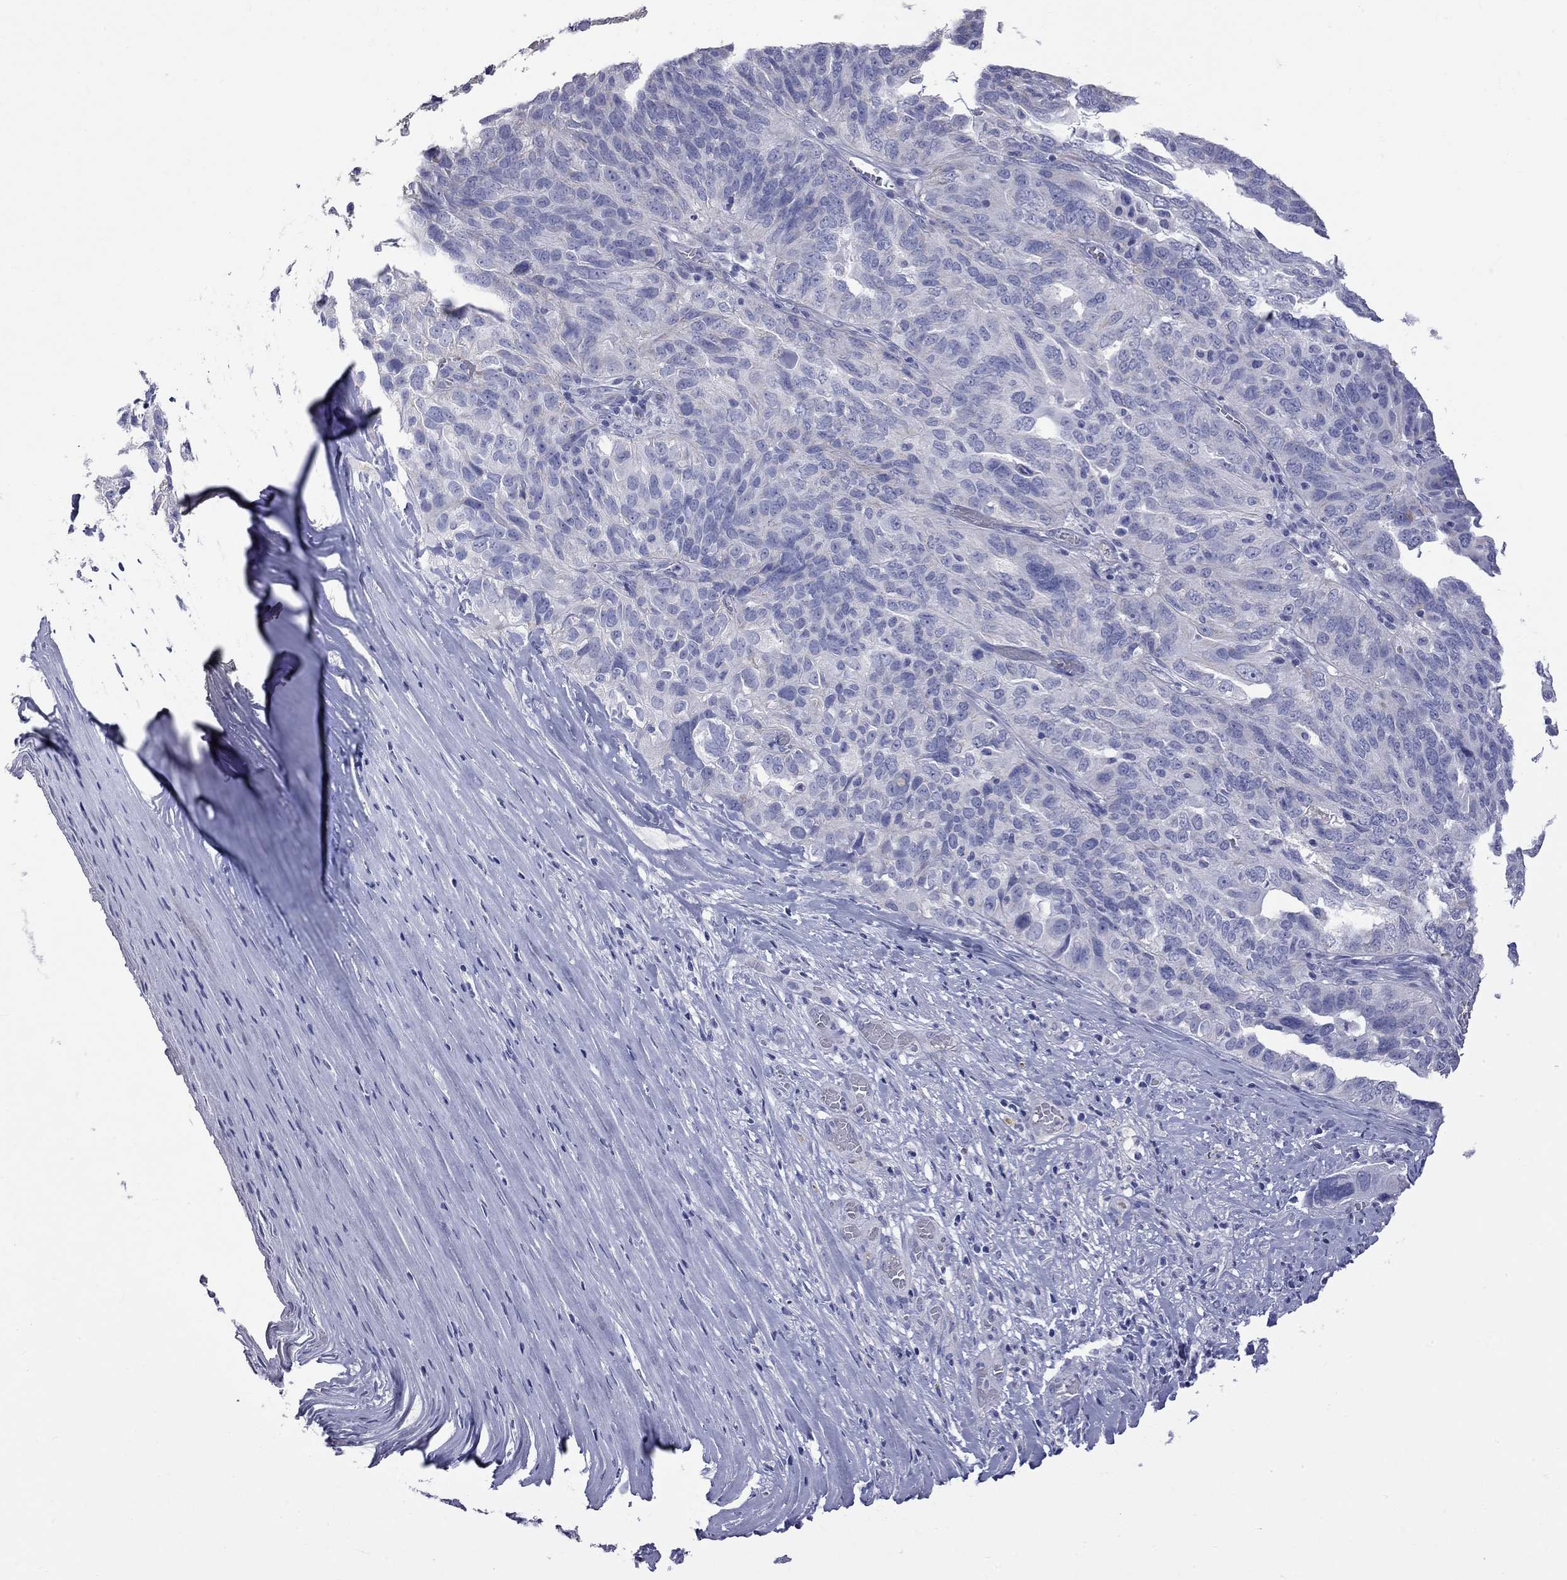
{"staining": {"intensity": "negative", "quantity": "none", "location": "none"}, "tissue": "ovarian cancer", "cell_type": "Tumor cells", "image_type": "cancer", "snomed": [{"axis": "morphology", "description": "Carcinoma, endometroid"}, {"axis": "topography", "description": "Soft tissue"}, {"axis": "topography", "description": "Ovary"}], "caption": "Human ovarian endometroid carcinoma stained for a protein using IHC reveals no staining in tumor cells.", "gene": "KCND2", "patient": {"sex": "female", "age": 52}}